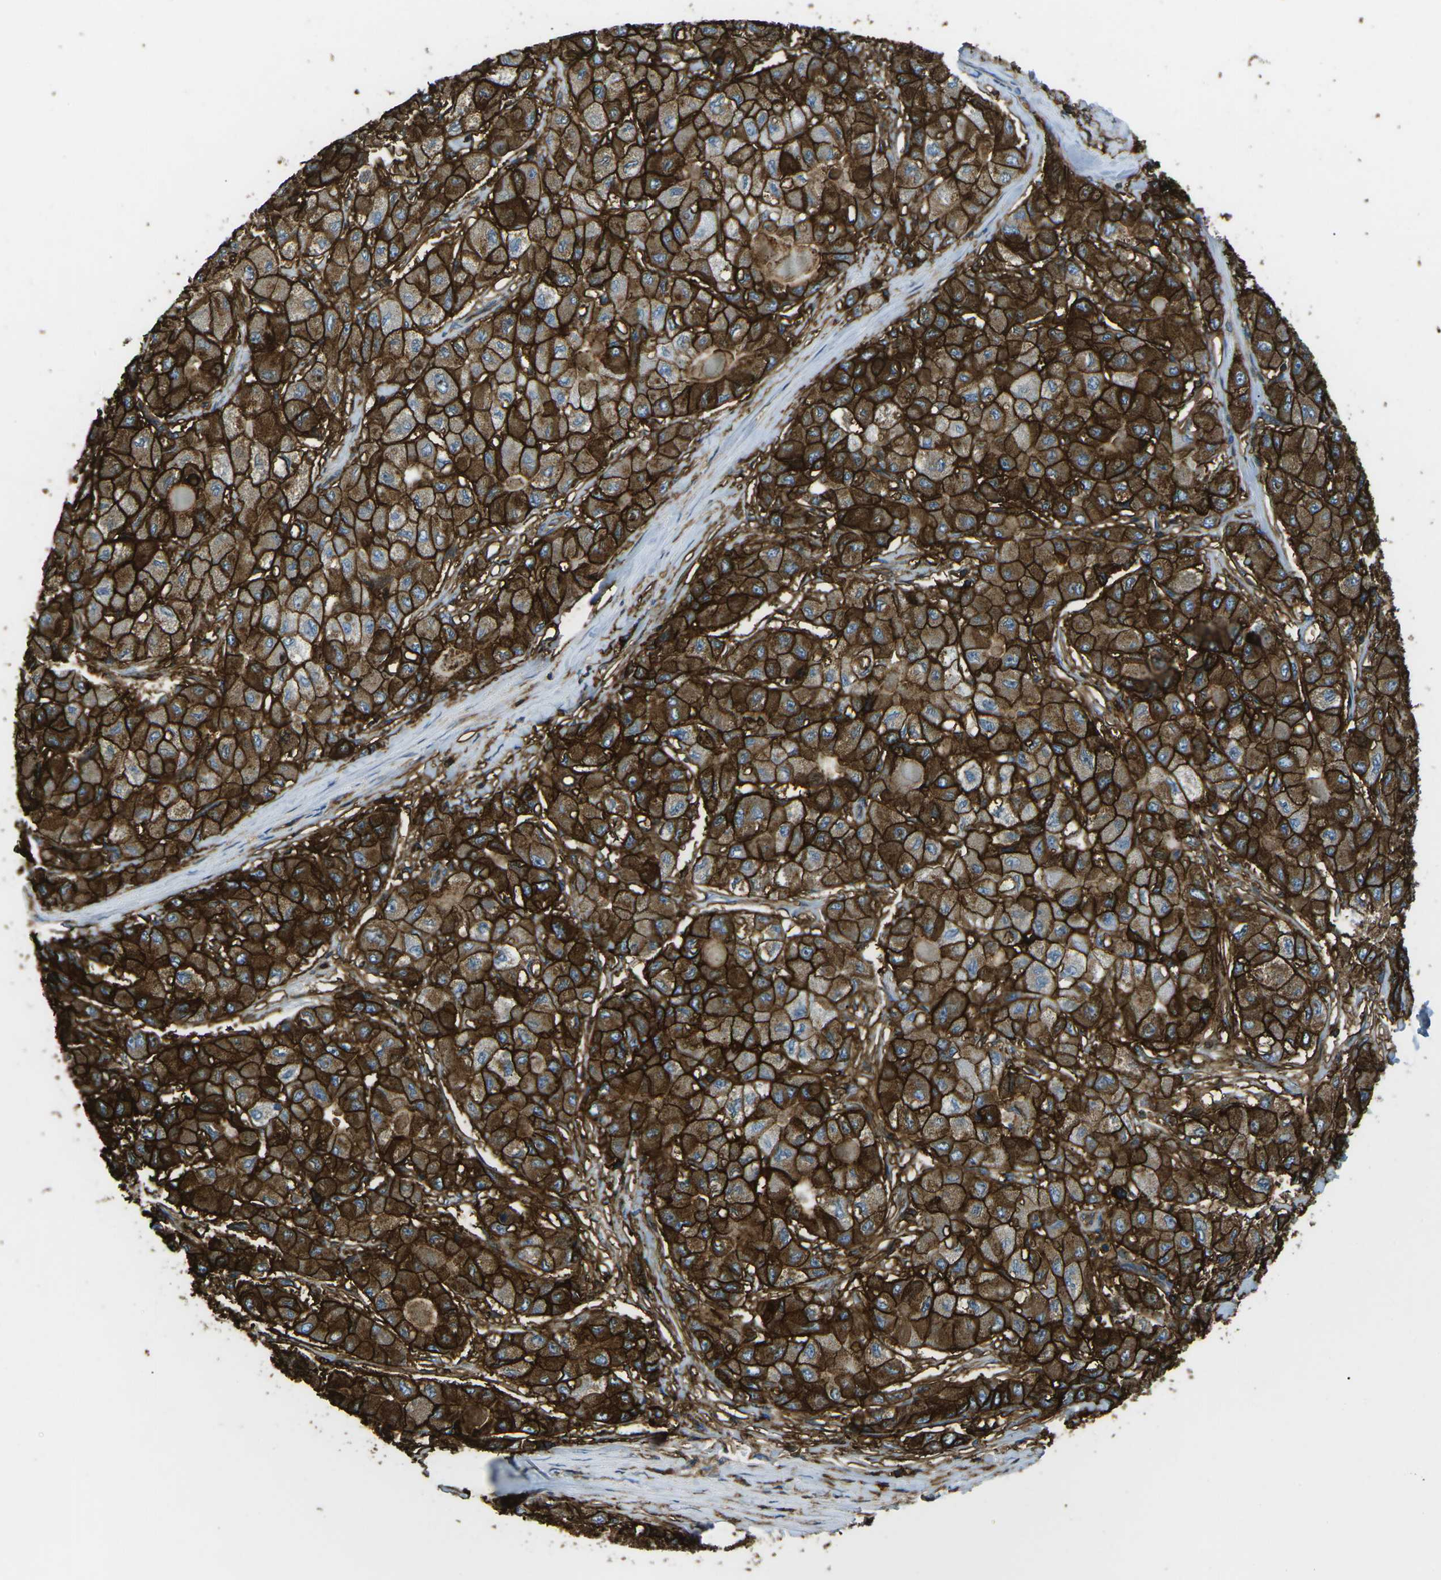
{"staining": {"intensity": "strong", "quantity": ">75%", "location": "cytoplasmic/membranous"}, "tissue": "liver cancer", "cell_type": "Tumor cells", "image_type": "cancer", "snomed": [{"axis": "morphology", "description": "Carcinoma, Hepatocellular, NOS"}, {"axis": "topography", "description": "Liver"}], "caption": "Tumor cells reveal strong cytoplasmic/membranous positivity in about >75% of cells in liver cancer (hepatocellular carcinoma).", "gene": "HLA-B", "patient": {"sex": "male", "age": 80}}